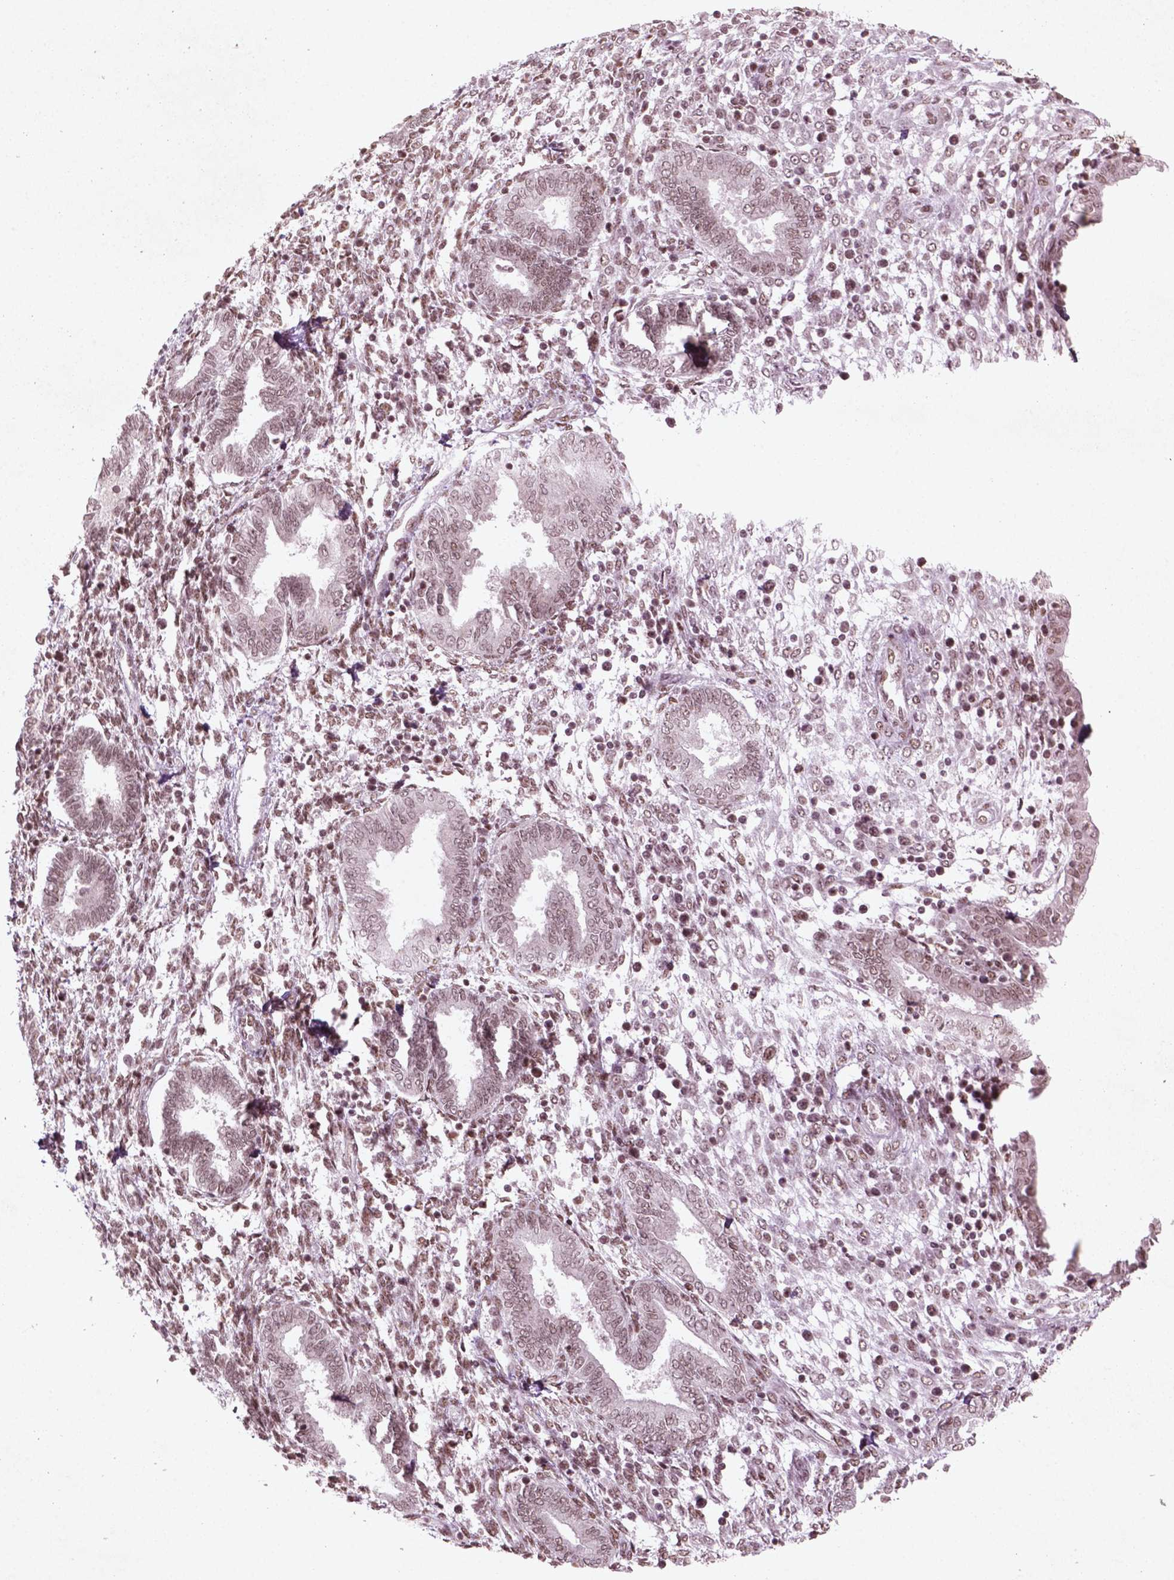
{"staining": {"intensity": "moderate", "quantity": ">75%", "location": "nuclear"}, "tissue": "endometrium", "cell_type": "Cells in endometrial stroma", "image_type": "normal", "snomed": [{"axis": "morphology", "description": "Normal tissue, NOS"}, {"axis": "topography", "description": "Endometrium"}], "caption": "Immunohistochemistry (IHC) staining of benign endometrium, which displays medium levels of moderate nuclear expression in approximately >75% of cells in endometrial stroma indicating moderate nuclear protein staining. The staining was performed using DAB (brown) for protein detection and nuclei were counterstained in hematoxylin (blue).", "gene": "HMG20B", "patient": {"sex": "female", "age": 42}}